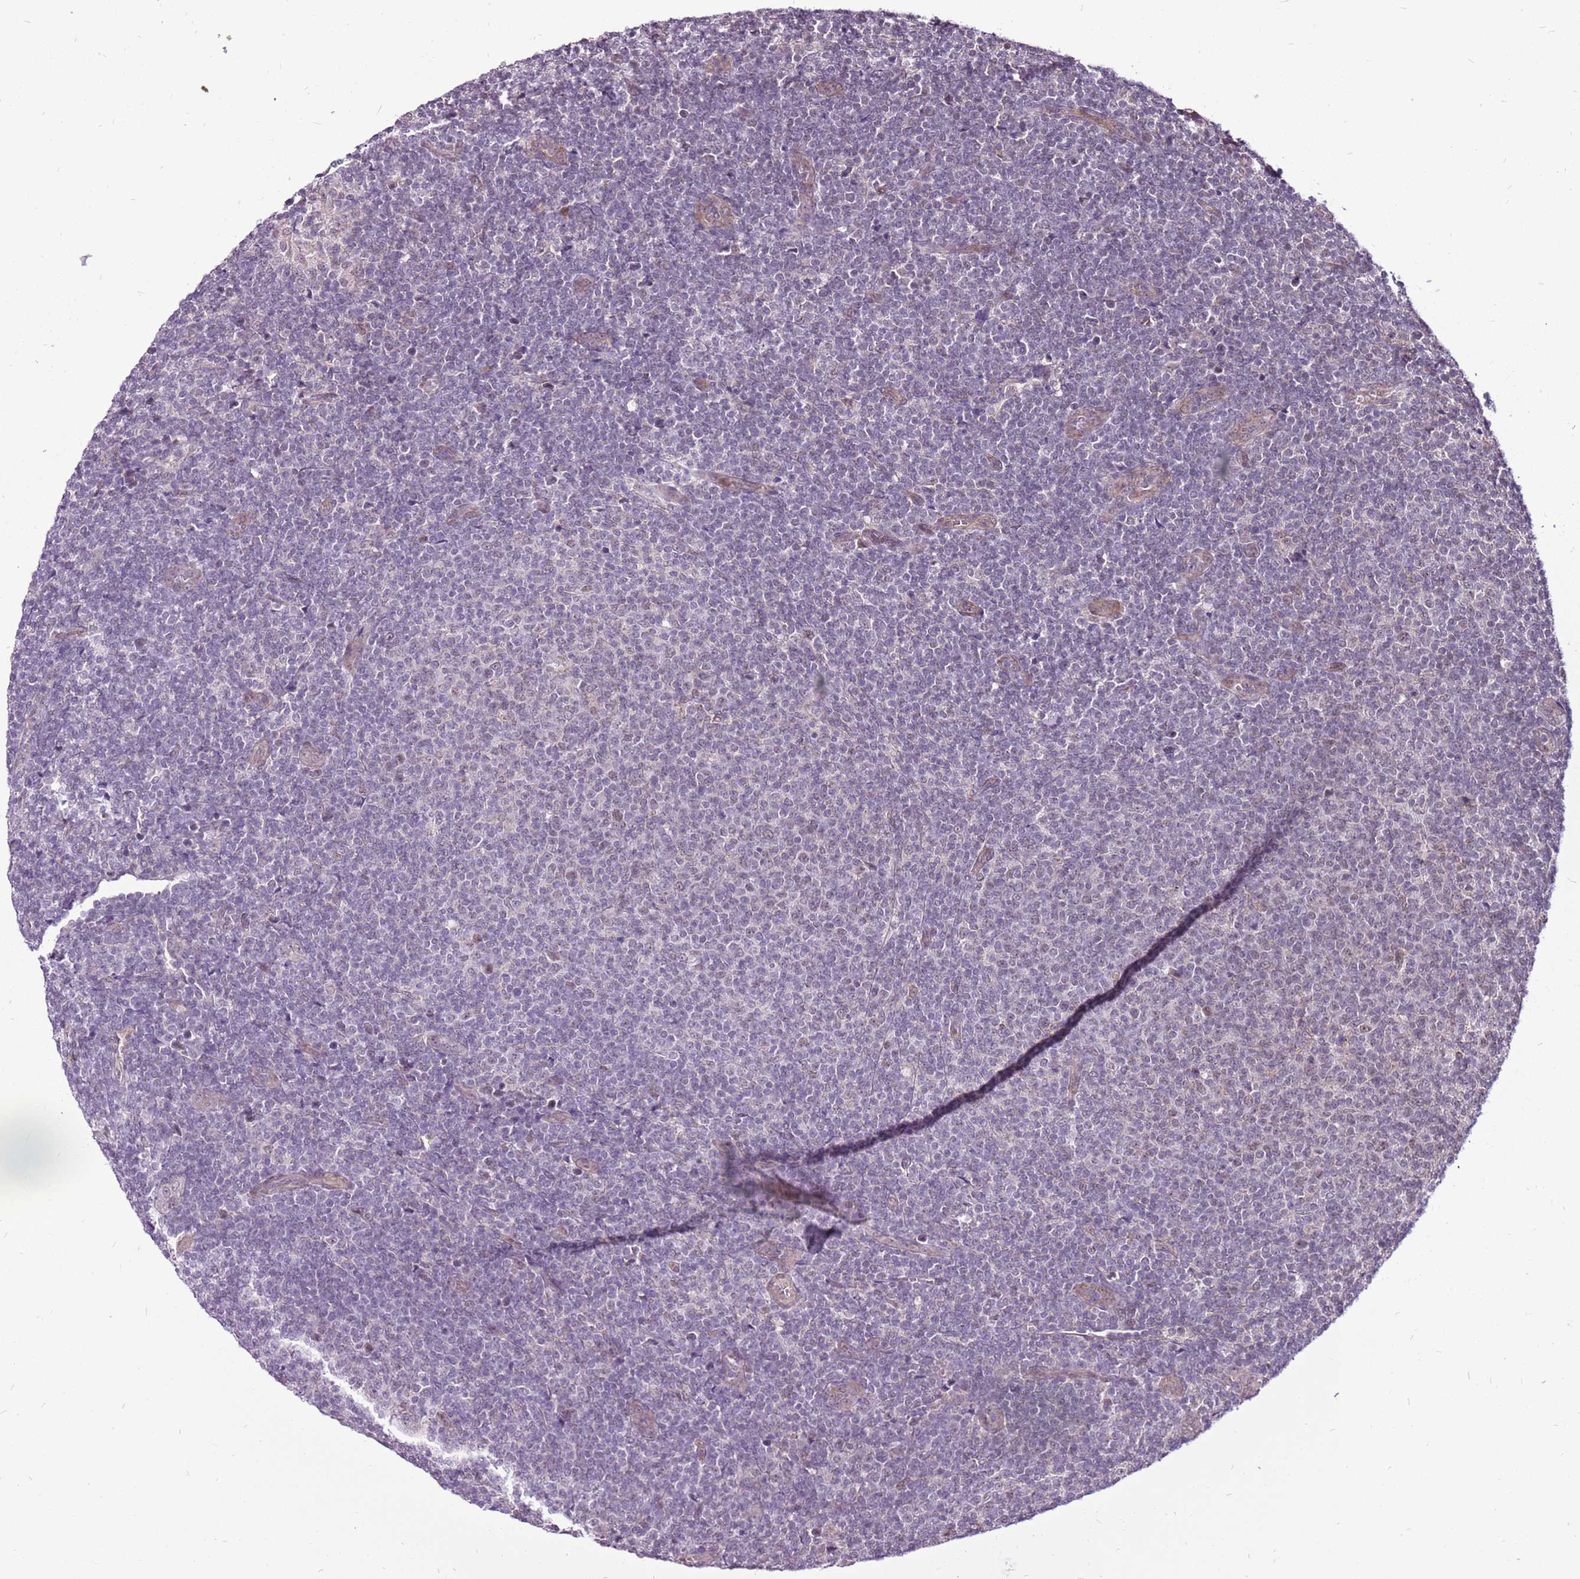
{"staining": {"intensity": "negative", "quantity": "none", "location": "none"}, "tissue": "lymphoma", "cell_type": "Tumor cells", "image_type": "cancer", "snomed": [{"axis": "morphology", "description": "Malignant lymphoma, non-Hodgkin's type, Low grade"}, {"axis": "topography", "description": "Lymph node"}], "caption": "Immunohistochemical staining of low-grade malignant lymphoma, non-Hodgkin's type shows no significant expression in tumor cells. (Brightfield microscopy of DAB (3,3'-diaminobenzidine) IHC at high magnification).", "gene": "CCDC166", "patient": {"sex": "male", "age": 66}}